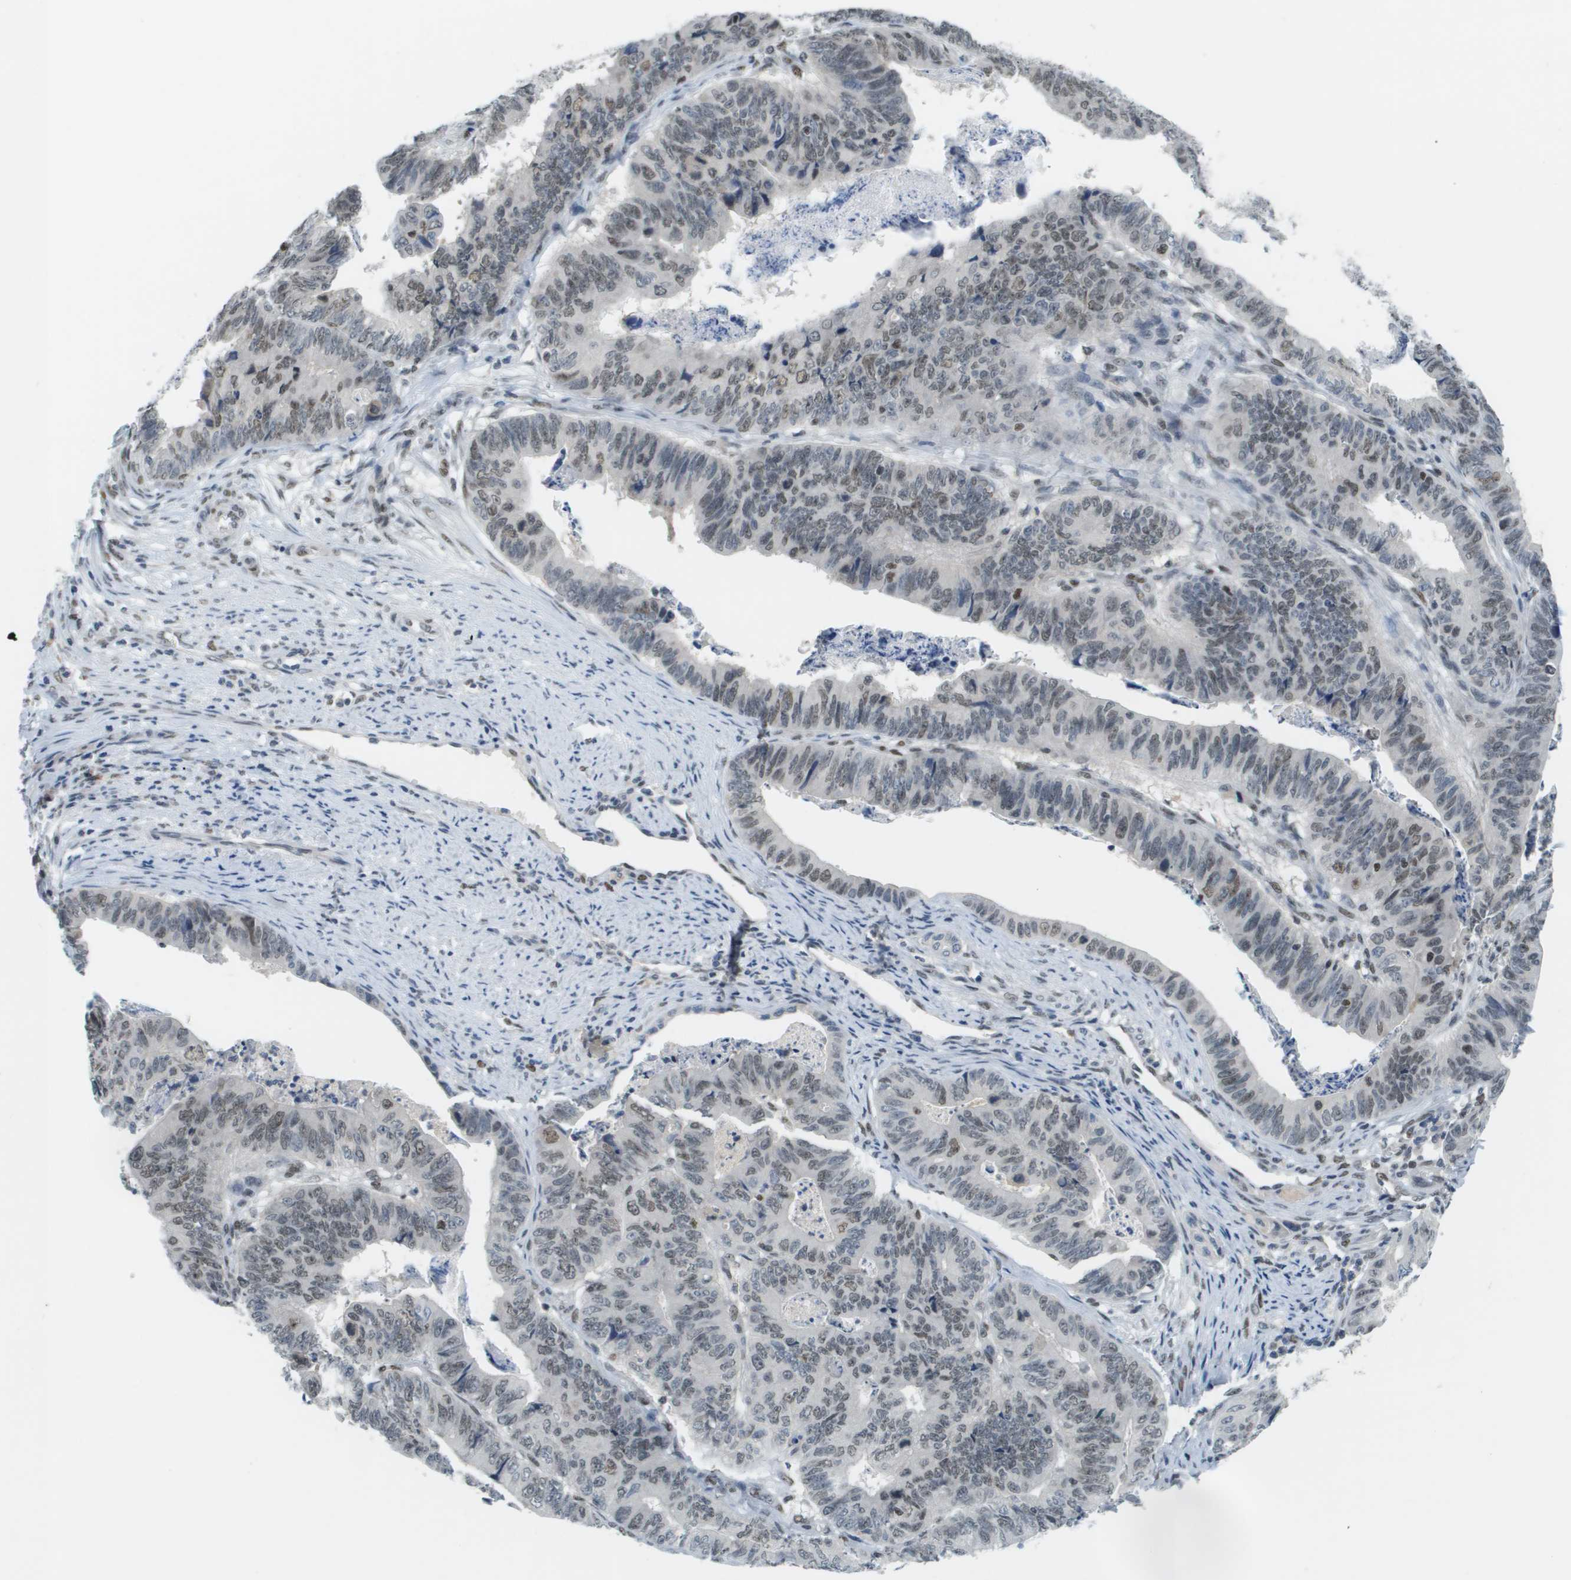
{"staining": {"intensity": "weak", "quantity": "25%-75%", "location": "nuclear"}, "tissue": "stomach cancer", "cell_type": "Tumor cells", "image_type": "cancer", "snomed": [{"axis": "morphology", "description": "Adenocarcinoma, NOS"}, {"axis": "topography", "description": "Stomach, lower"}], "caption": "Weak nuclear protein positivity is seen in approximately 25%-75% of tumor cells in stomach adenocarcinoma. The protein is shown in brown color, while the nuclei are stained blue.", "gene": "CBX5", "patient": {"sex": "male", "age": 77}}